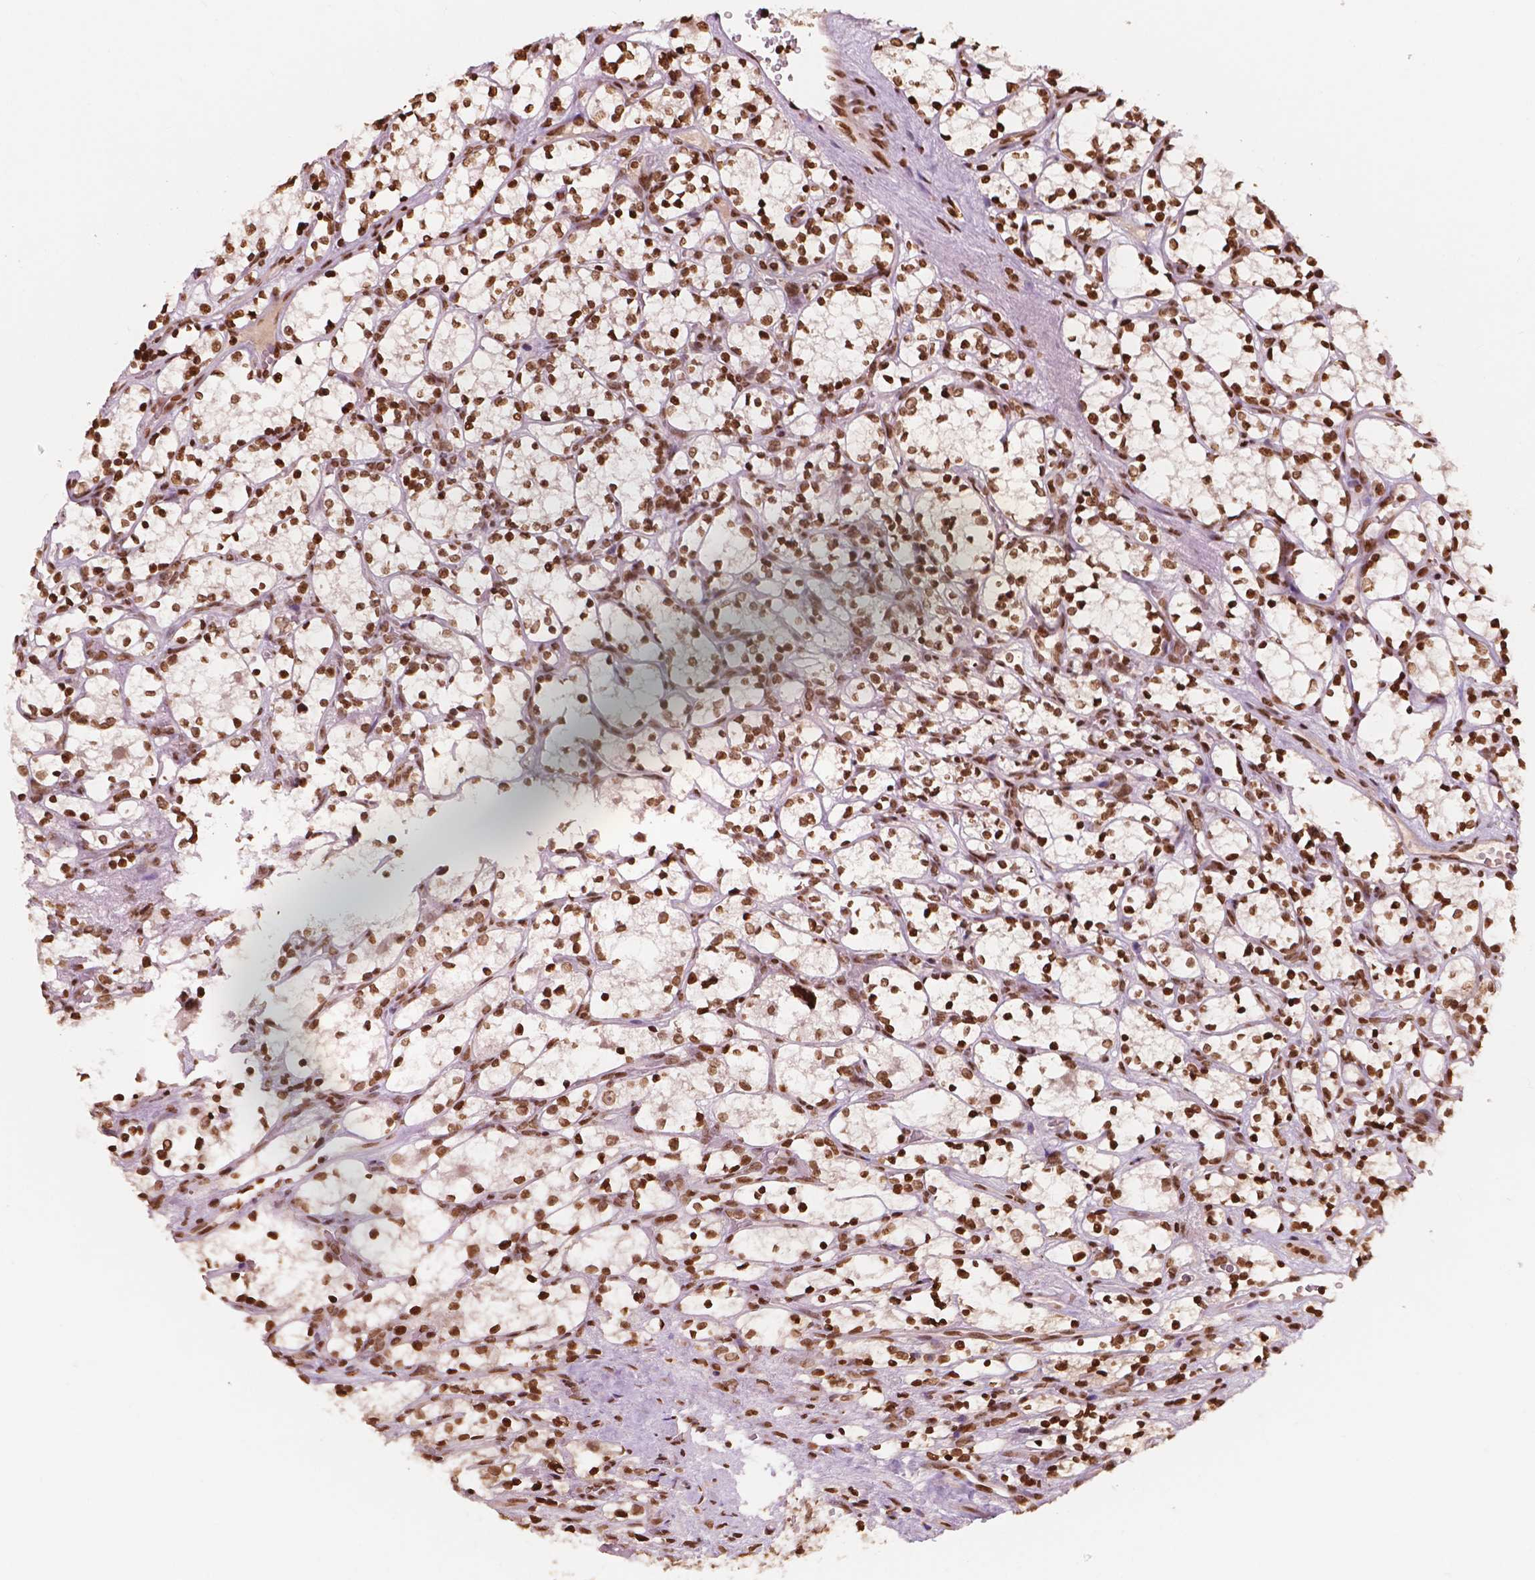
{"staining": {"intensity": "strong", "quantity": ">75%", "location": "nuclear"}, "tissue": "renal cancer", "cell_type": "Tumor cells", "image_type": "cancer", "snomed": [{"axis": "morphology", "description": "Adenocarcinoma, NOS"}, {"axis": "topography", "description": "Kidney"}], "caption": "Immunohistochemistry histopathology image of renal adenocarcinoma stained for a protein (brown), which shows high levels of strong nuclear positivity in about >75% of tumor cells.", "gene": "H3C7", "patient": {"sex": "female", "age": 69}}